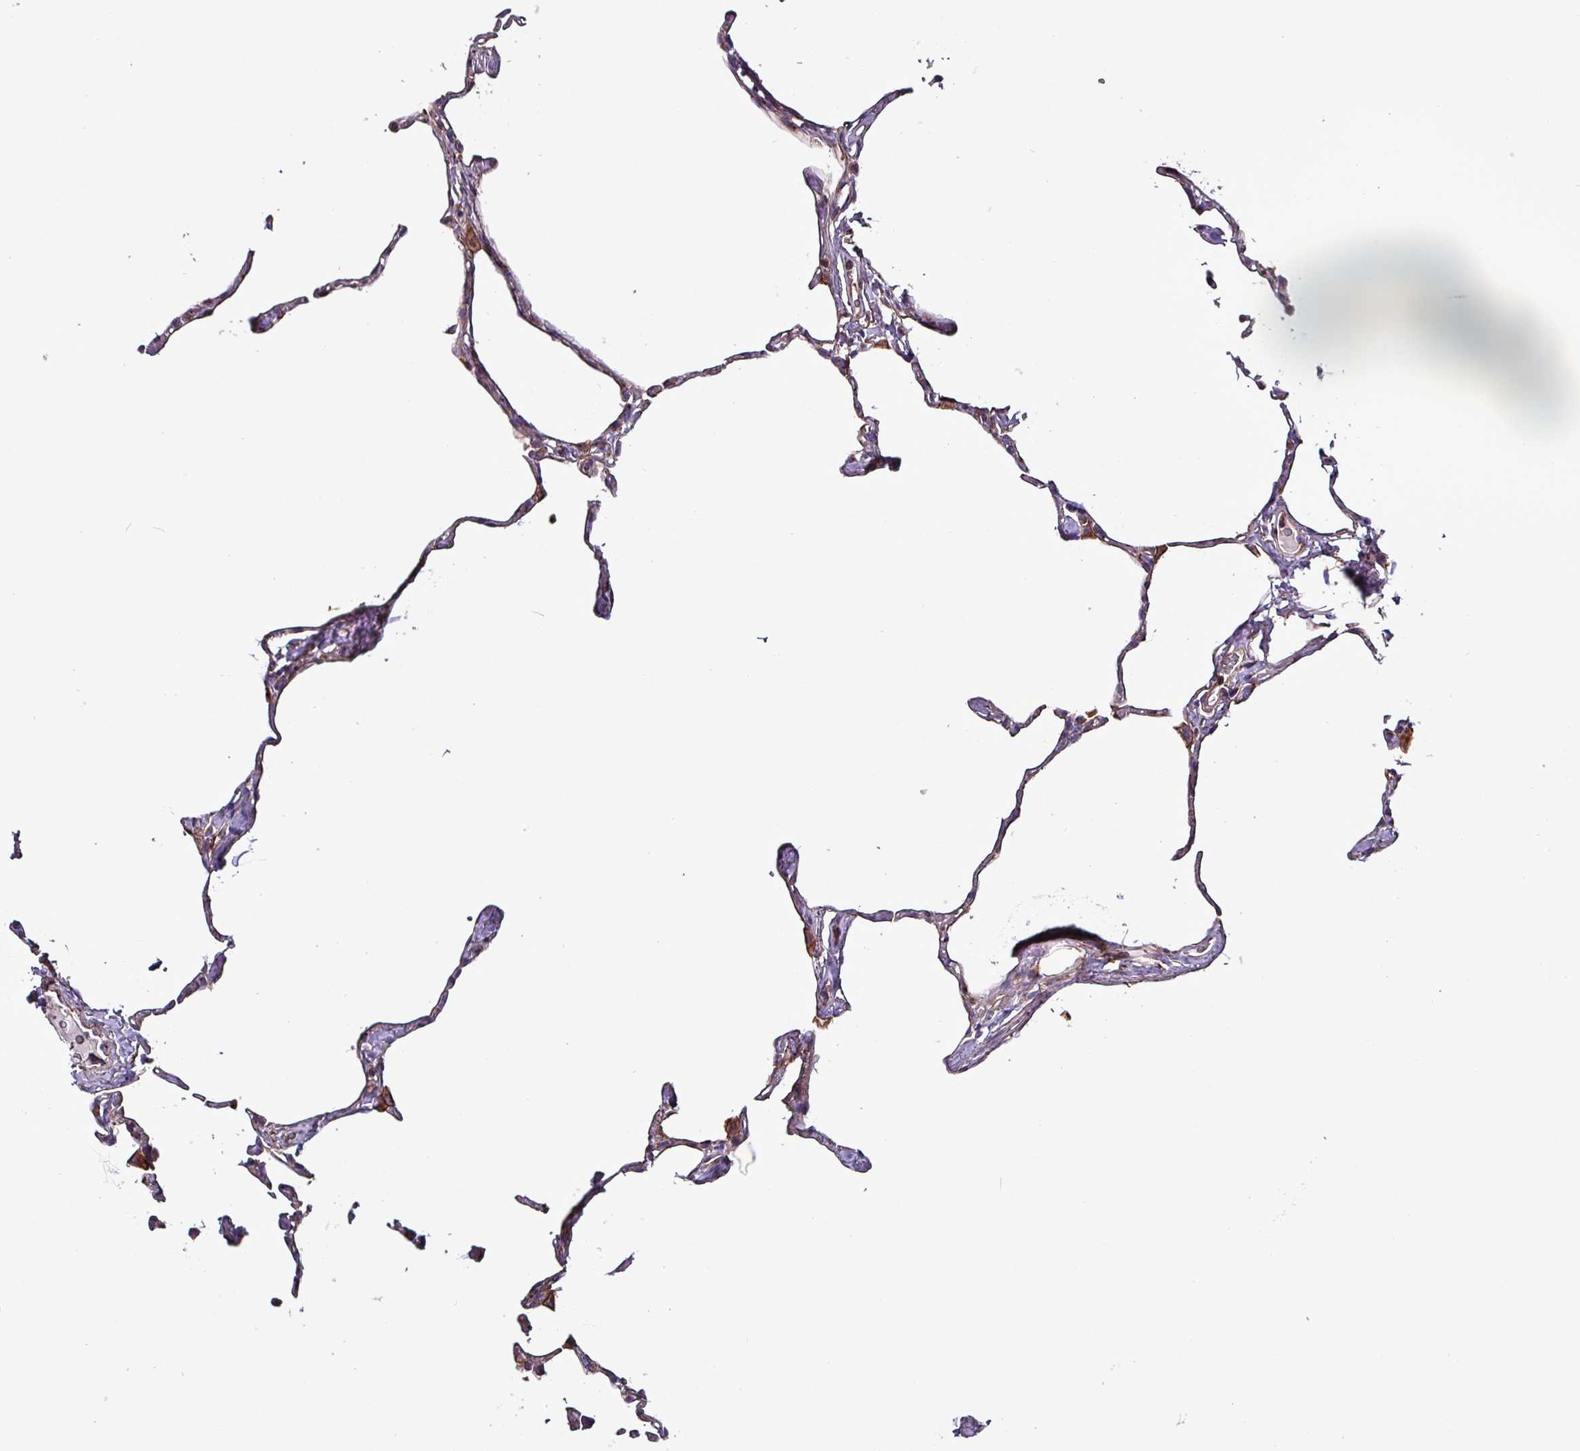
{"staining": {"intensity": "negative", "quantity": "none", "location": "none"}, "tissue": "lung", "cell_type": "Alveolar cells", "image_type": "normal", "snomed": [{"axis": "morphology", "description": "Normal tissue, NOS"}, {"axis": "topography", "description": "Lung"}], "caption": "Alveolar cells are negative for protein expression in normal human lung. Brightfield microscopy of immunohistochemistry (IHC) stained with DAB (brown) and hematoxylin (blue), captured at high magnification.", "gene": "VAMP4", "patient": {"sex": "male", "age": 65}}